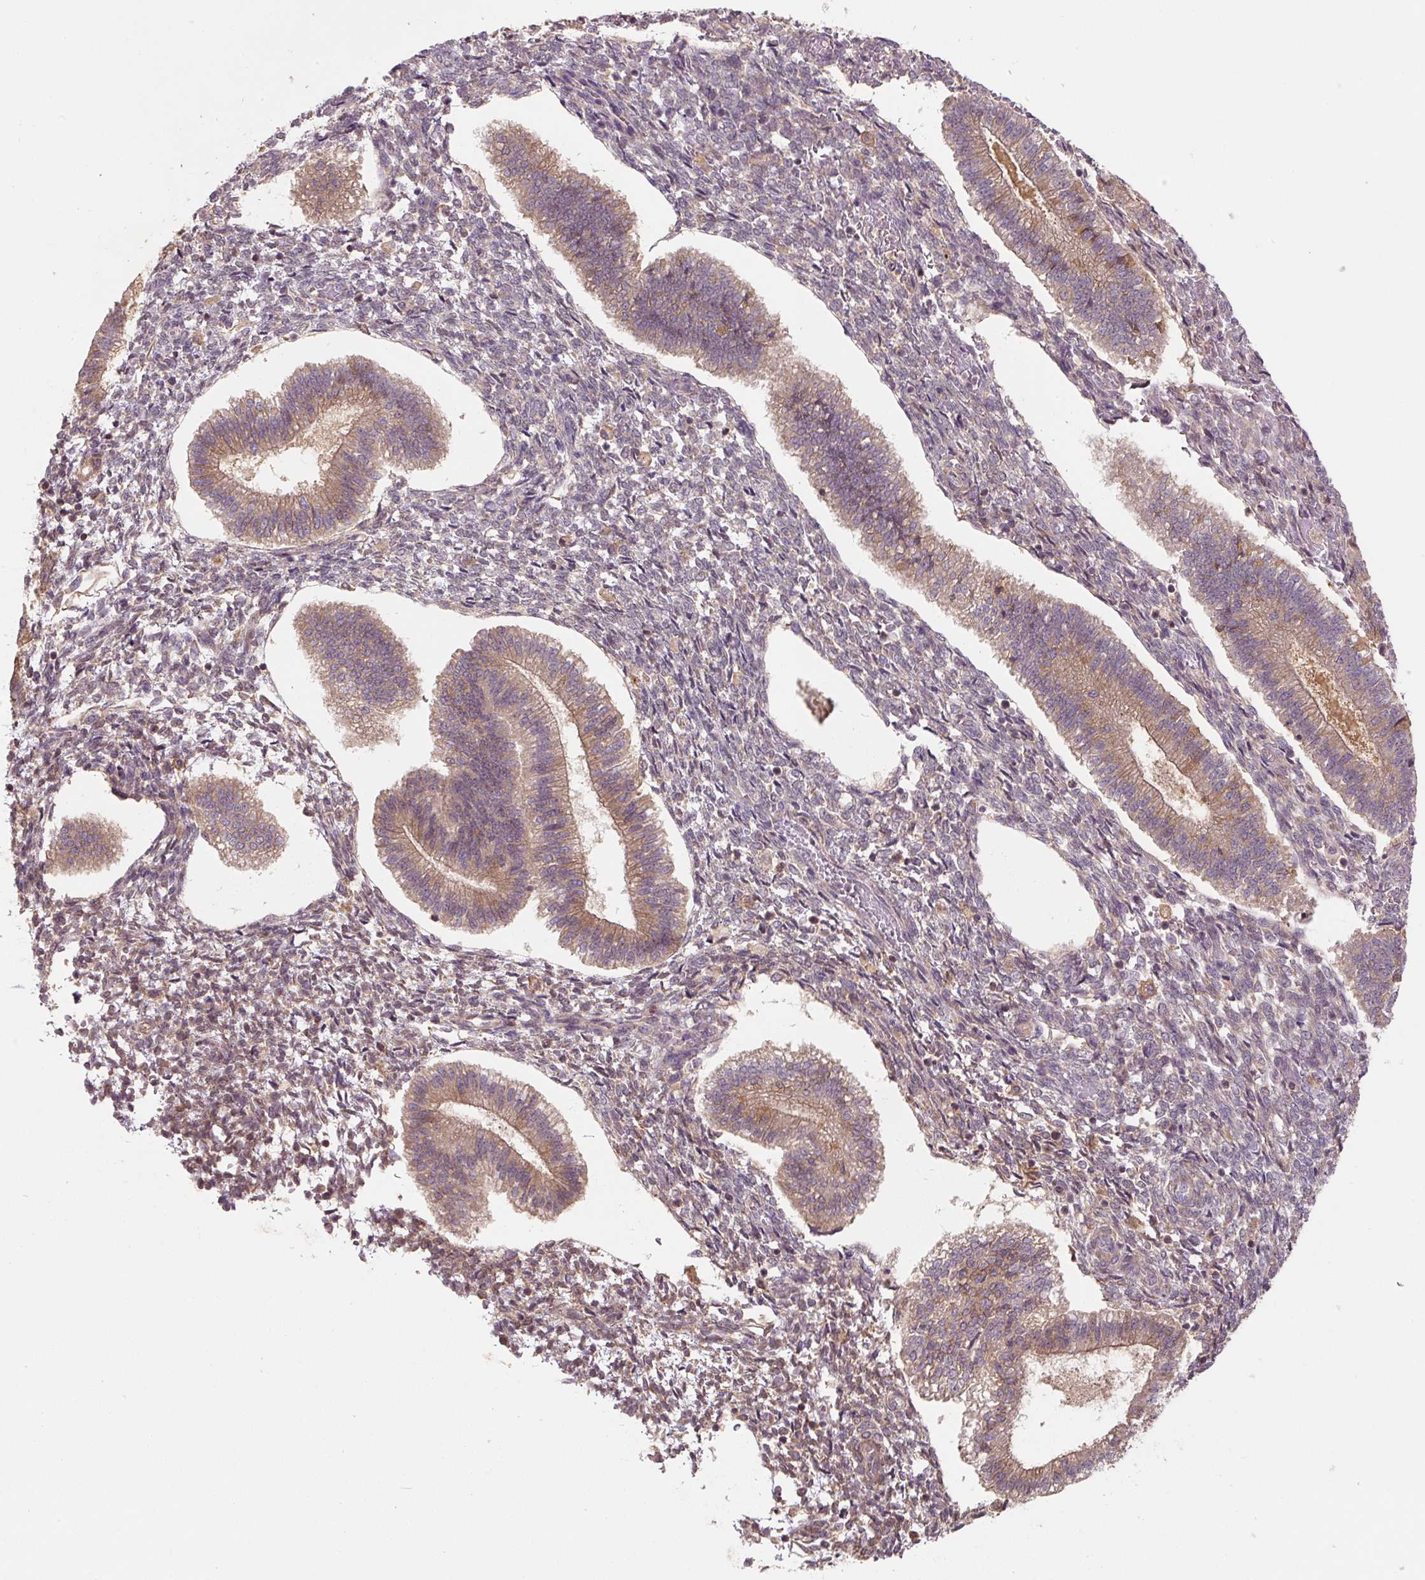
{"staining": {"intensity": "weak", "quantity": "<25%", "location": "cytoplasmic/membranous"}, "tissue": "endometrium", "cell_type": "Cells in endometrial stroma", "image_type": "normal", "snomed": [{"axis": "morphology", "description": "Normal tissue, NOS"}, {"axis": "topography", "description": "Endometrium"}], "caption": "IHC histopathology image of unremarkable endometrium: human endometrium stained with DAB demonstrates no significant protein positivity in cells in endometrial stroma. The staining was performed using DAB to visualize the protein expression in brown, while the nuclei were stained in blue with hematoxylin (Magnification: 20x).", "gene": "C2orf73", "patient": {"sex": "female", "age": 25}}